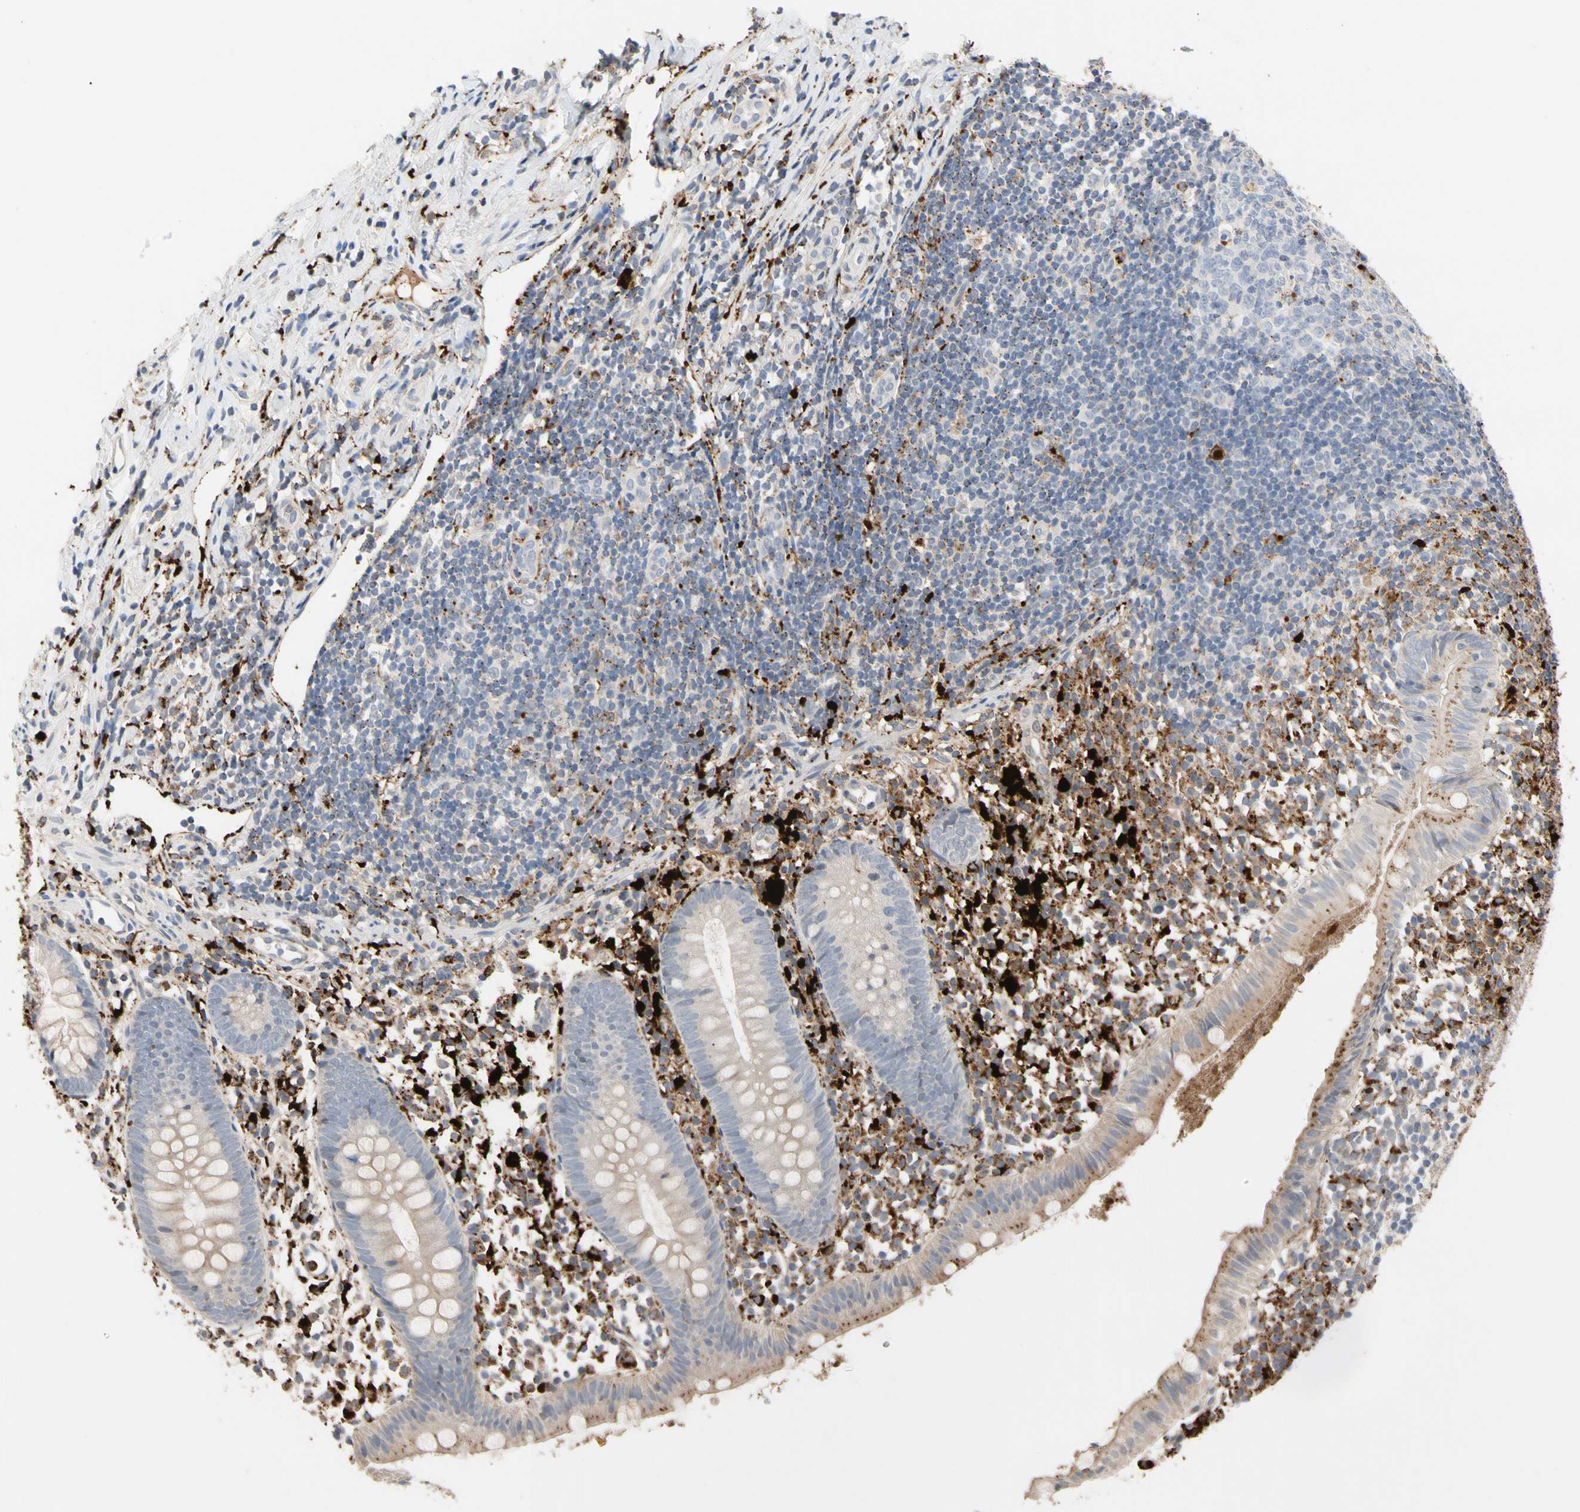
{"staining": {"intensity": "weak", "quantity": "25%-75%", "location": "cytoplasmic/membranous"}, "tissue": "appendix", "cell_type": "Glandular cells", "image_type": "normal", "snomed": [{"axis": "morphology", "description": "Normal tissue, NOS"}, {"axis": "topography", "description": "Appendix"}], "caption": "Immunohistochemical staining of normal human appendix shows weak cytoplasmic/membranous protein staining in about 25%-75% of glandular cells.", "gene": "ADA2", "patient": {"sex": "female", "age": 20}}